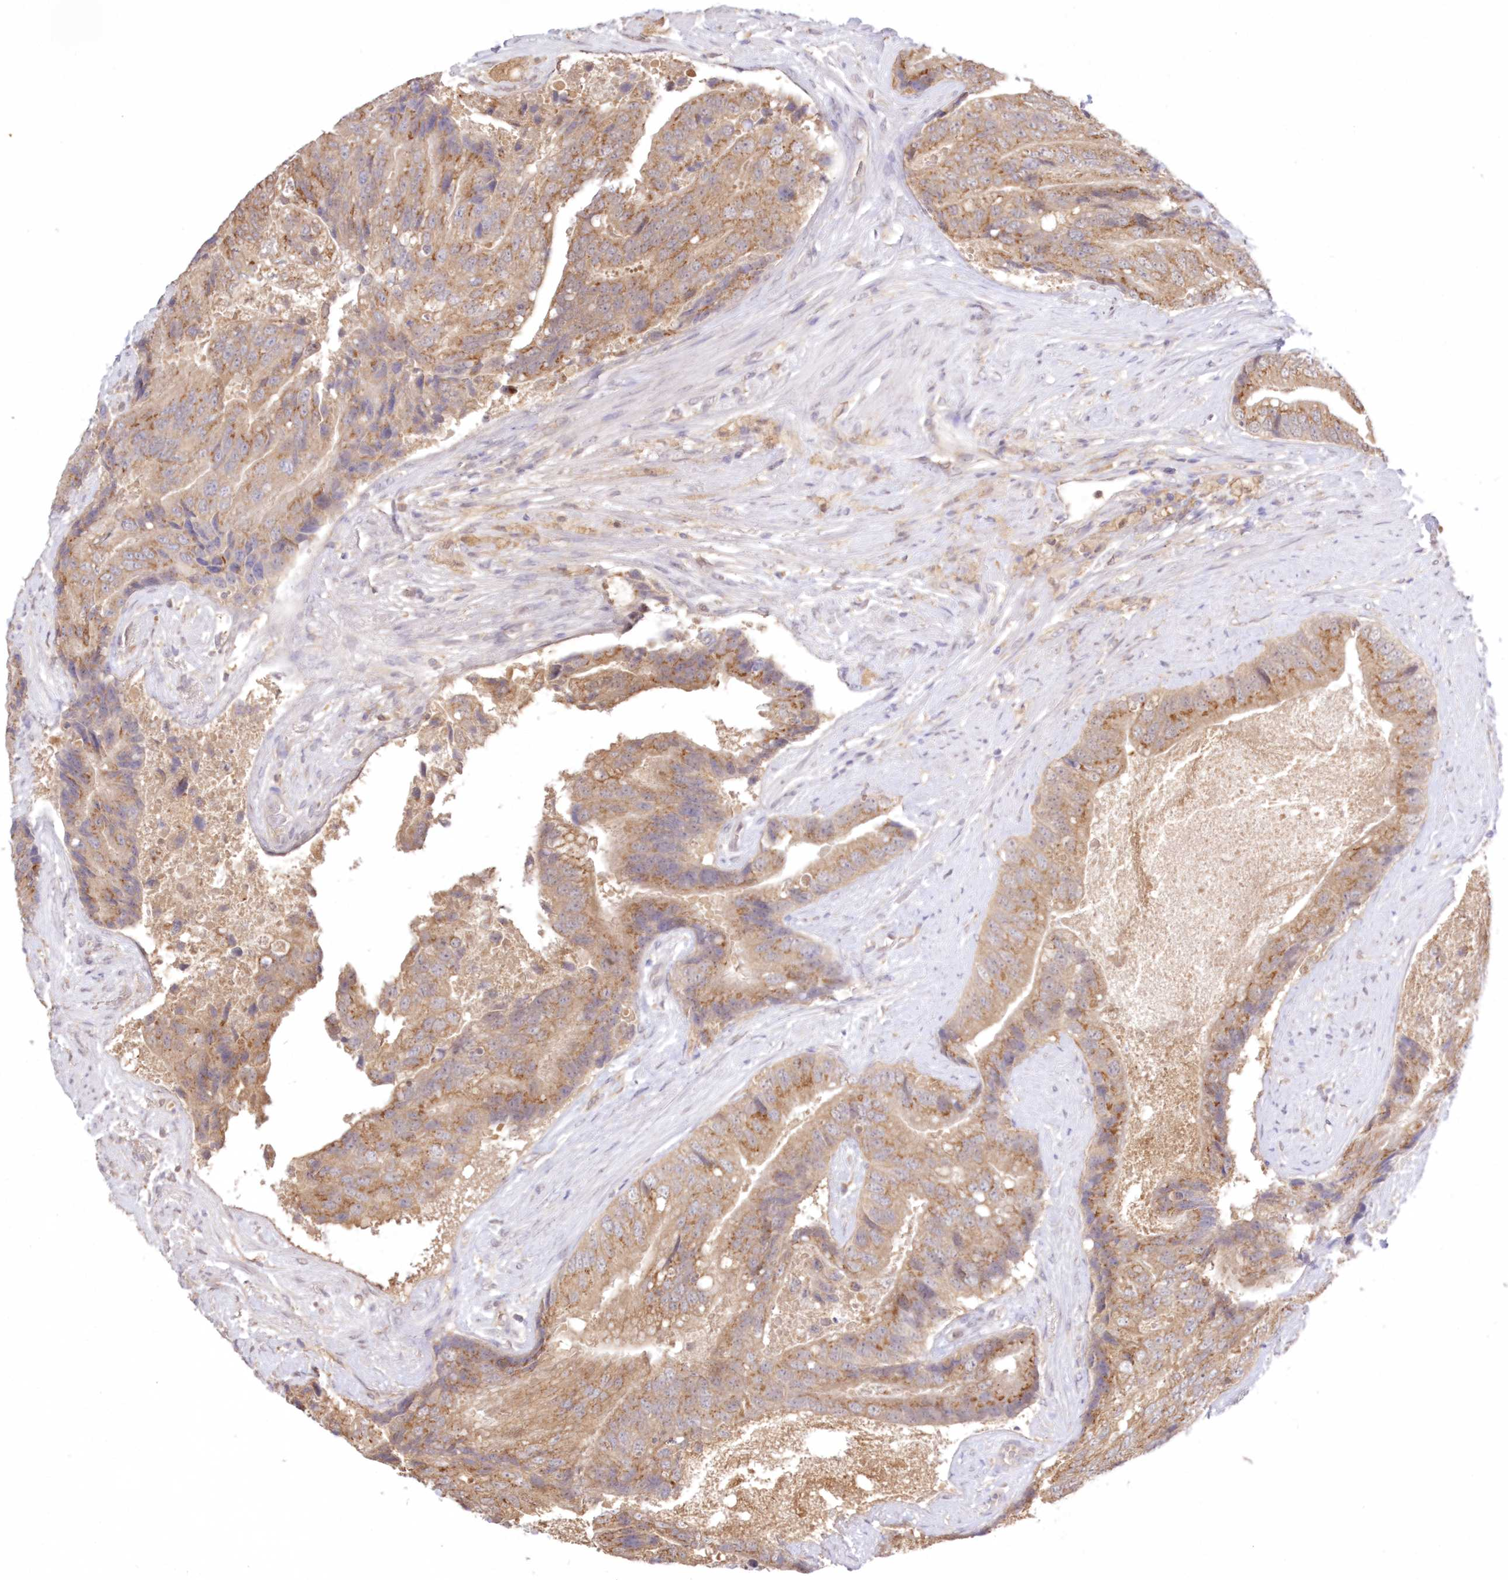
{"staining": {"intensity": "moderate", "quantity": ">75%", "location": "cytoplasmic/membranous"}, "tissue": "prostate cancer", "cell_type": "Tumor cells", "image_type": "cancer", "snomed": [{"axis": "morphology", "description": "Adenocarcinoma, High grade"}, {"axis": "topography", "description": "Prostate"}], "caption": "The immunohistochemical stain labels moderate cytoplasmic/membranous staining in tumor cells of prostate cancer (adenocarcinoma (high-grade)) tissue. Nuclei are stained in blue.", "gene": "RNPEP", "patient": {"sex": "male", "age": 70}}